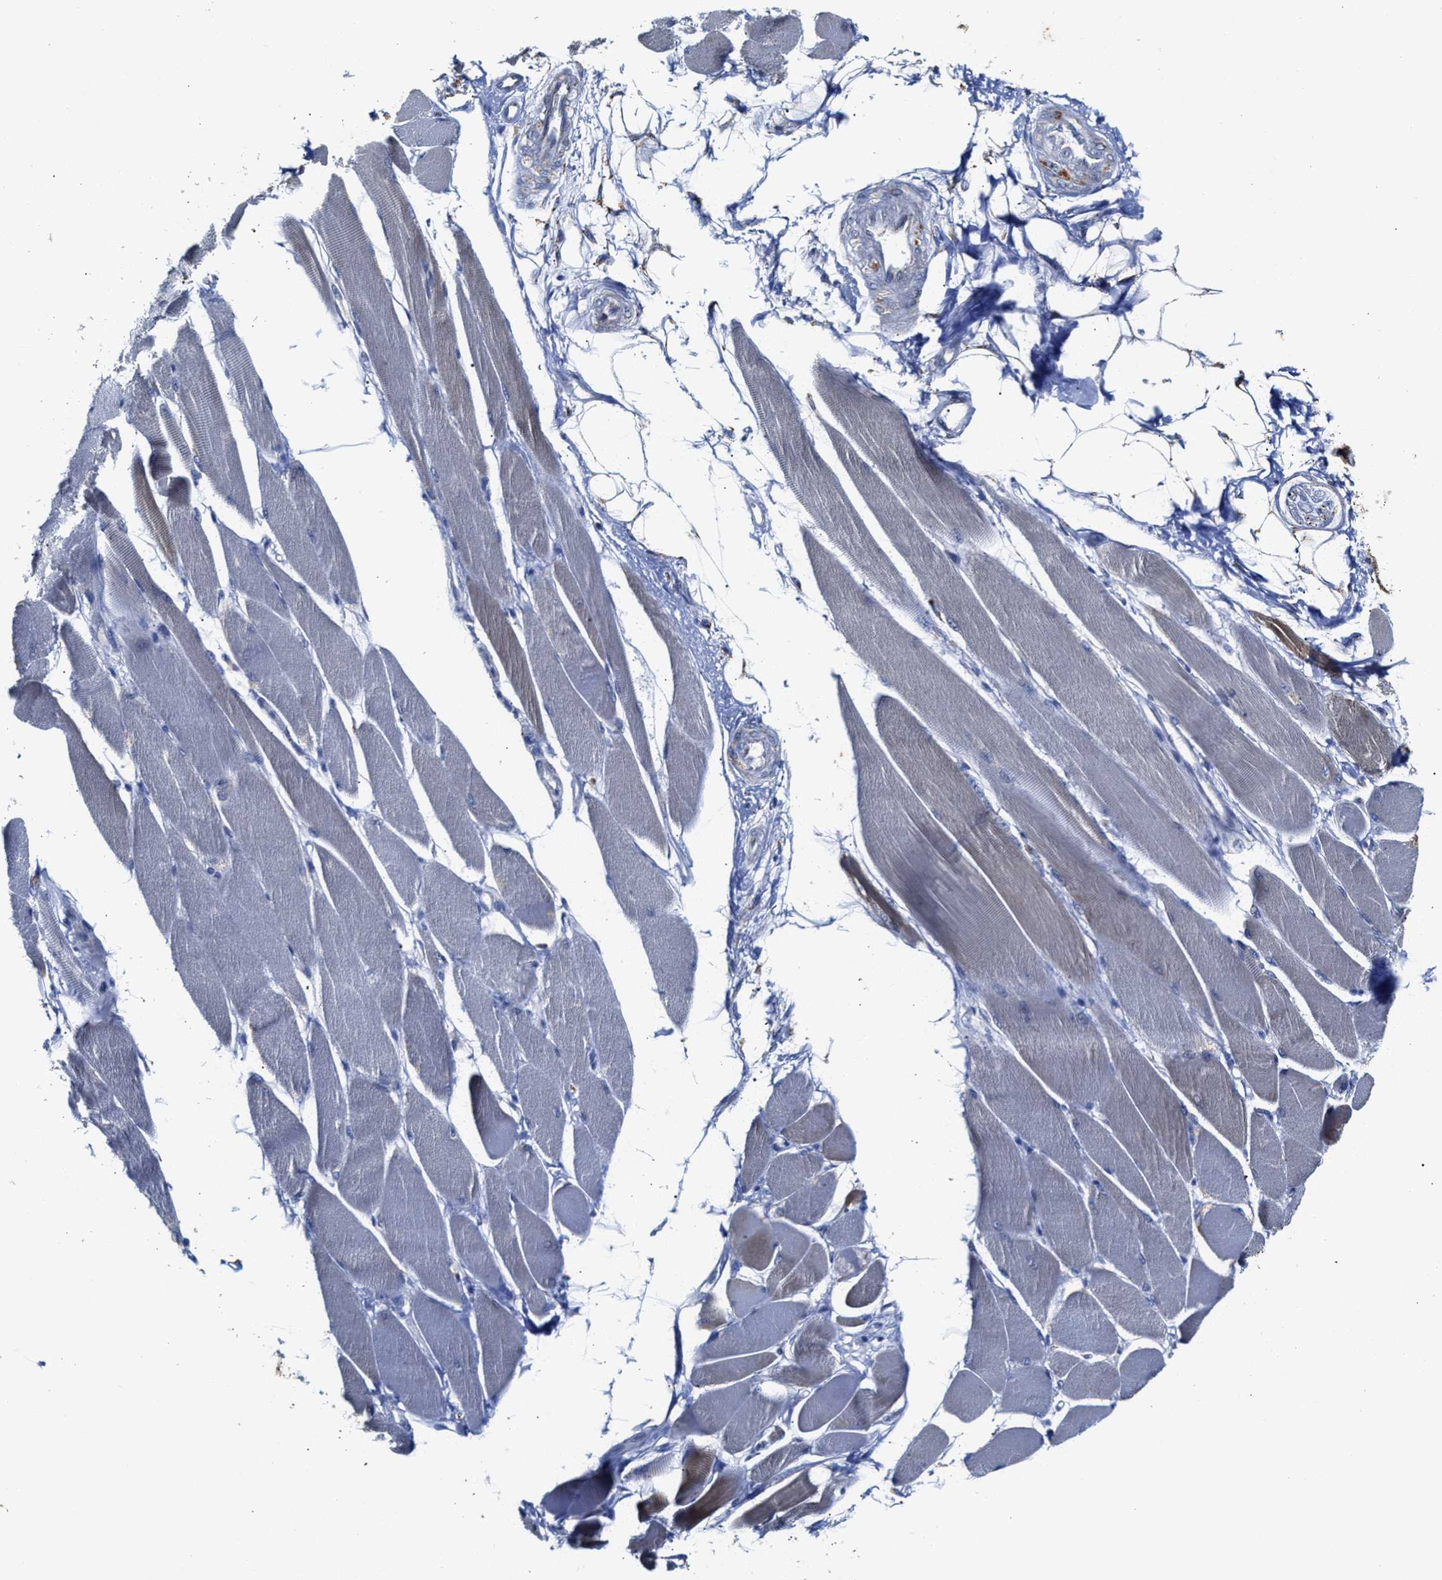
{"staining": {"intensity": "weak", "quantity": "25%-75%", "location": "cytoplasmic/membranous"}, "tissue": "skeletal muscle", "cell_type": "Myocytes", "image_type": "normal", "snomed": [{"axis": "morphology", "description": "Normal tissue, NOS"}, {"axis": "topography", "description": "Skeletal muscle"}, {"axis": "topography", "description": "Peripheral nerve tissue"}], "caption": "Brown immunohistochemical staining in unremarkable skeletal muscle displays weak cytoplasmic/membranous expression in about 25%-75% of myocytes. (DAB (3,3'-diaminobenzidine) IHC, brown staining for protein, blue staining for nuclei).", "gene": "JAG1", "patient": {"sex": "female", "age": 84}}